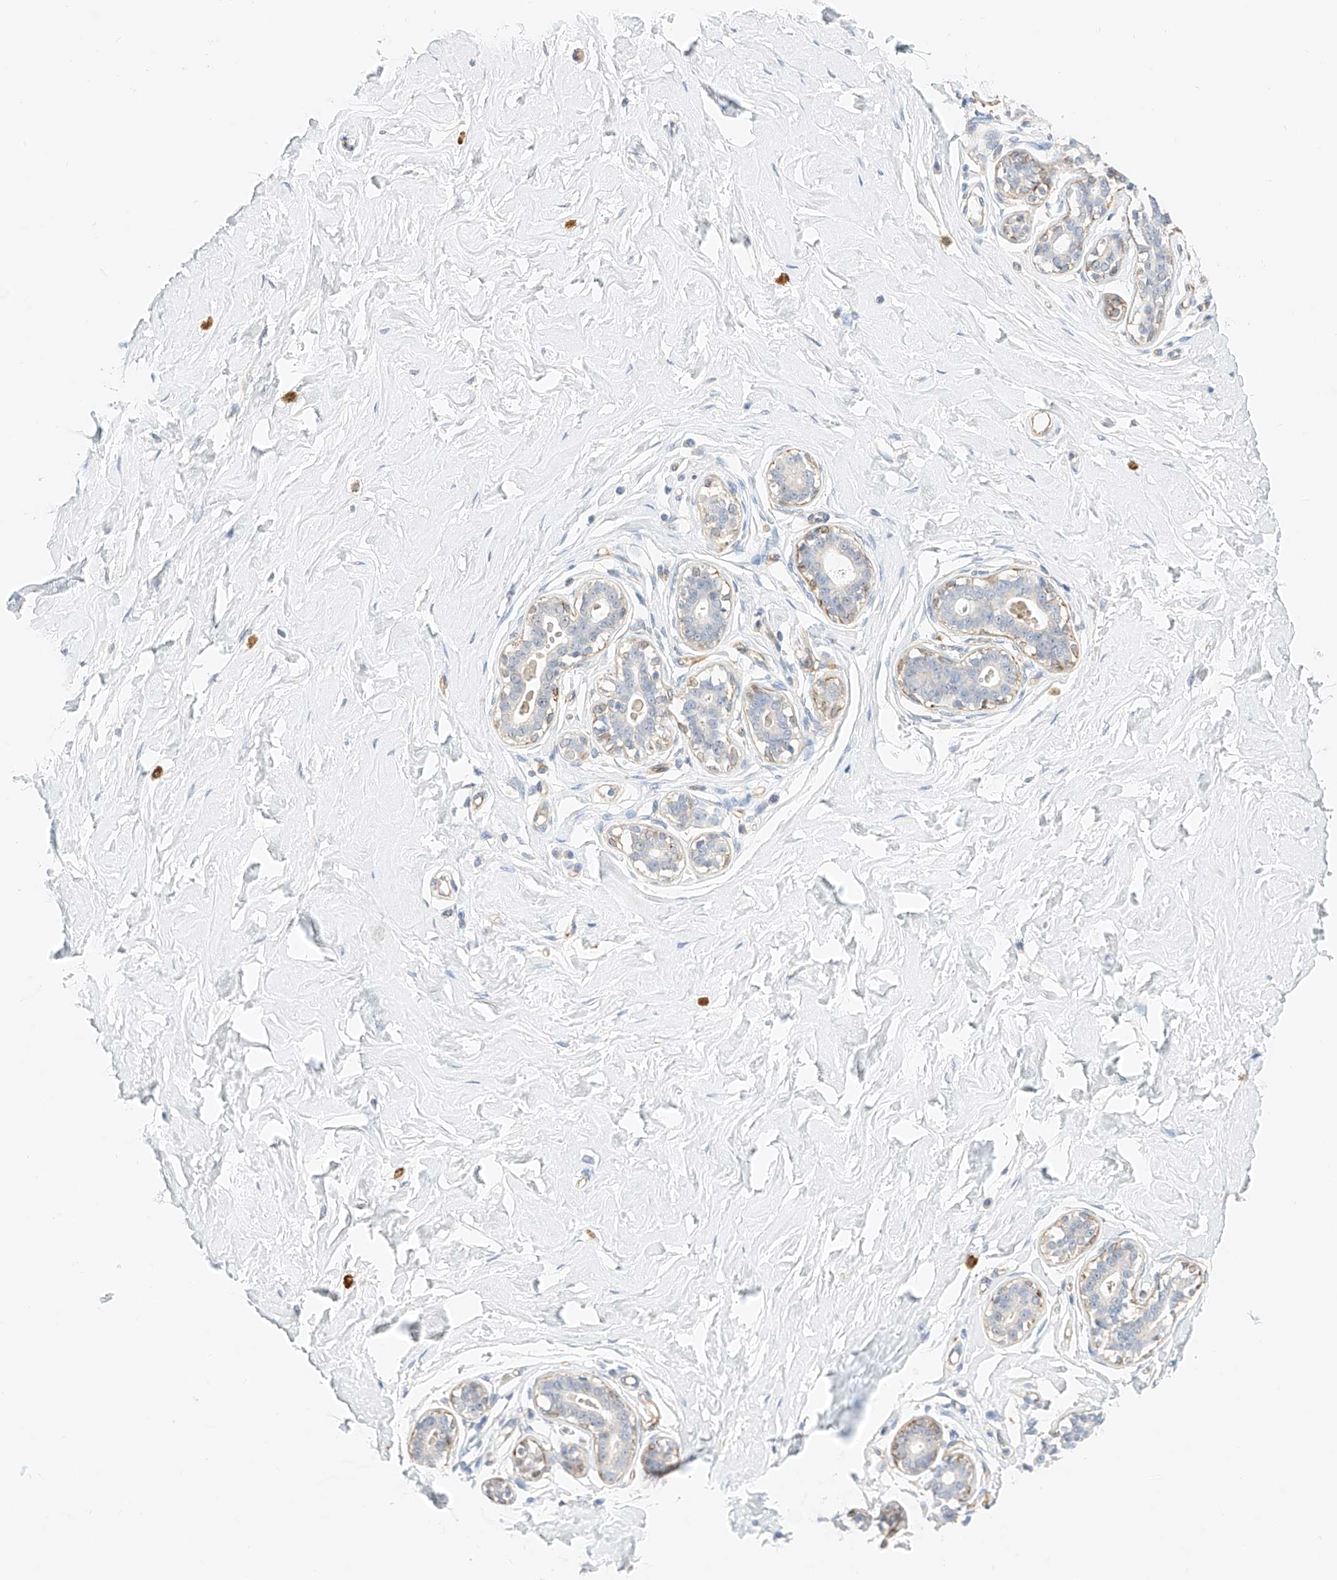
{"staining": {"intensity": "negative", "quantity": "none", "location": "none"}, "tissue": "breast", "cell_type": "Adipocytes", "image_type": "normal", "snomed": [{"axis": "morphology", "description": "Normal tissue, NOS"}, {"axis": "morphology", "description": "Adenoma, NOS"}, {"axis": "topography", "description": "Breast"}], "caption": "High power microscopy image of an immunohistochemistry photomicrograph of unremarkable breast, revealing no significant expression in adipocytes.", "gene": "CDCP2", "patient": {"sex": "female", "age": 23}}